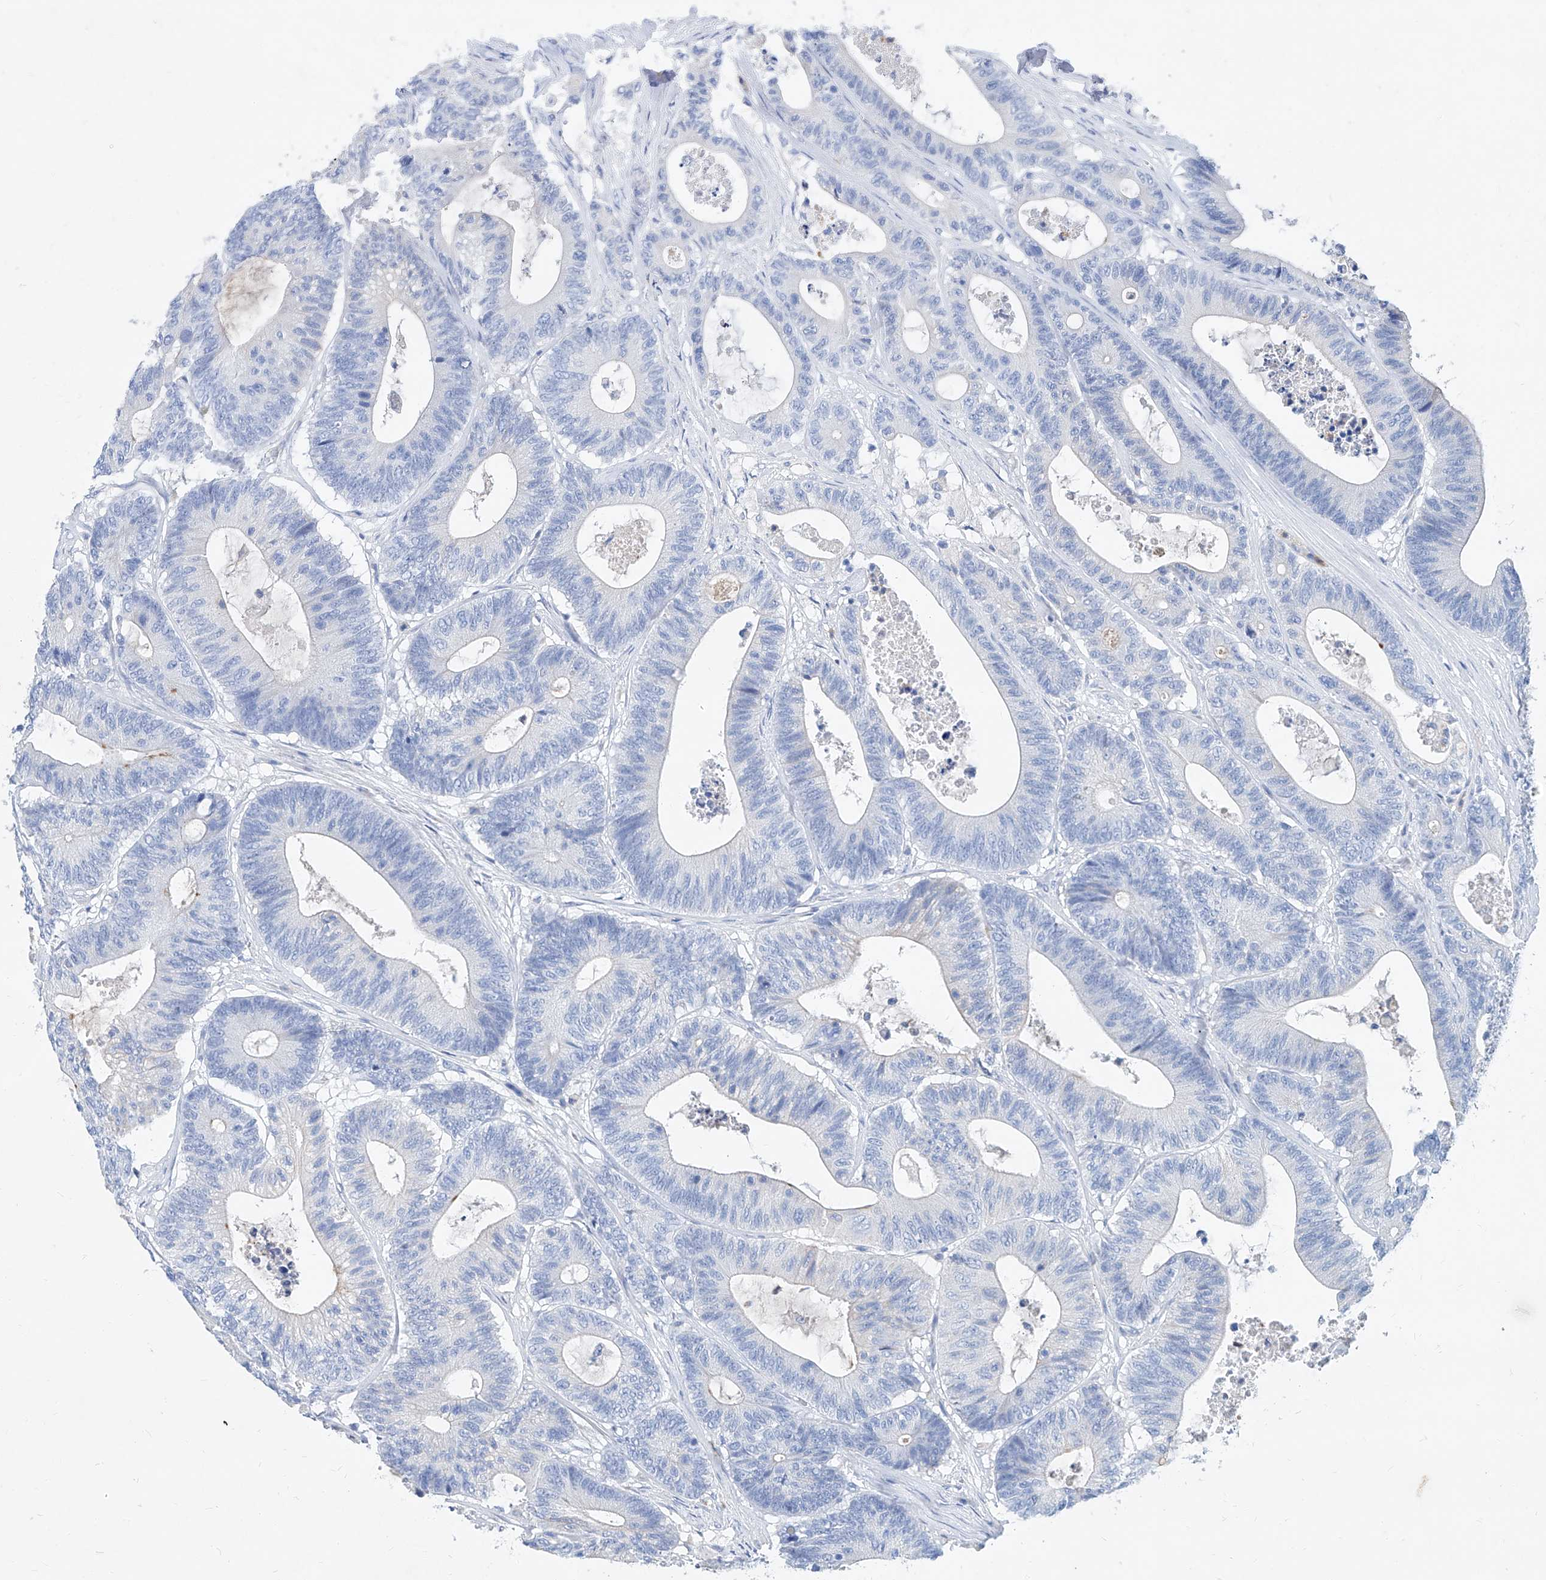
{"staining": {"intensity": "negative", "quantity": "none", "location": "none"}, "tissue": "colorectal cancer", "cell_type": "Tumor cells", "image_type": "cancer", "snomed": [{"axis": "morphology", "description": "Adenocarcinoma, NOS"}, {"axis": "topography", "description": "Colon"}], "caption": "IHC histopathology image of human colorectal cancer stained for a protein (brown), which reveals no staining in tumor cells.", "gene": "SLC25A29", "patient": {"sex": "female", "age": 84}}